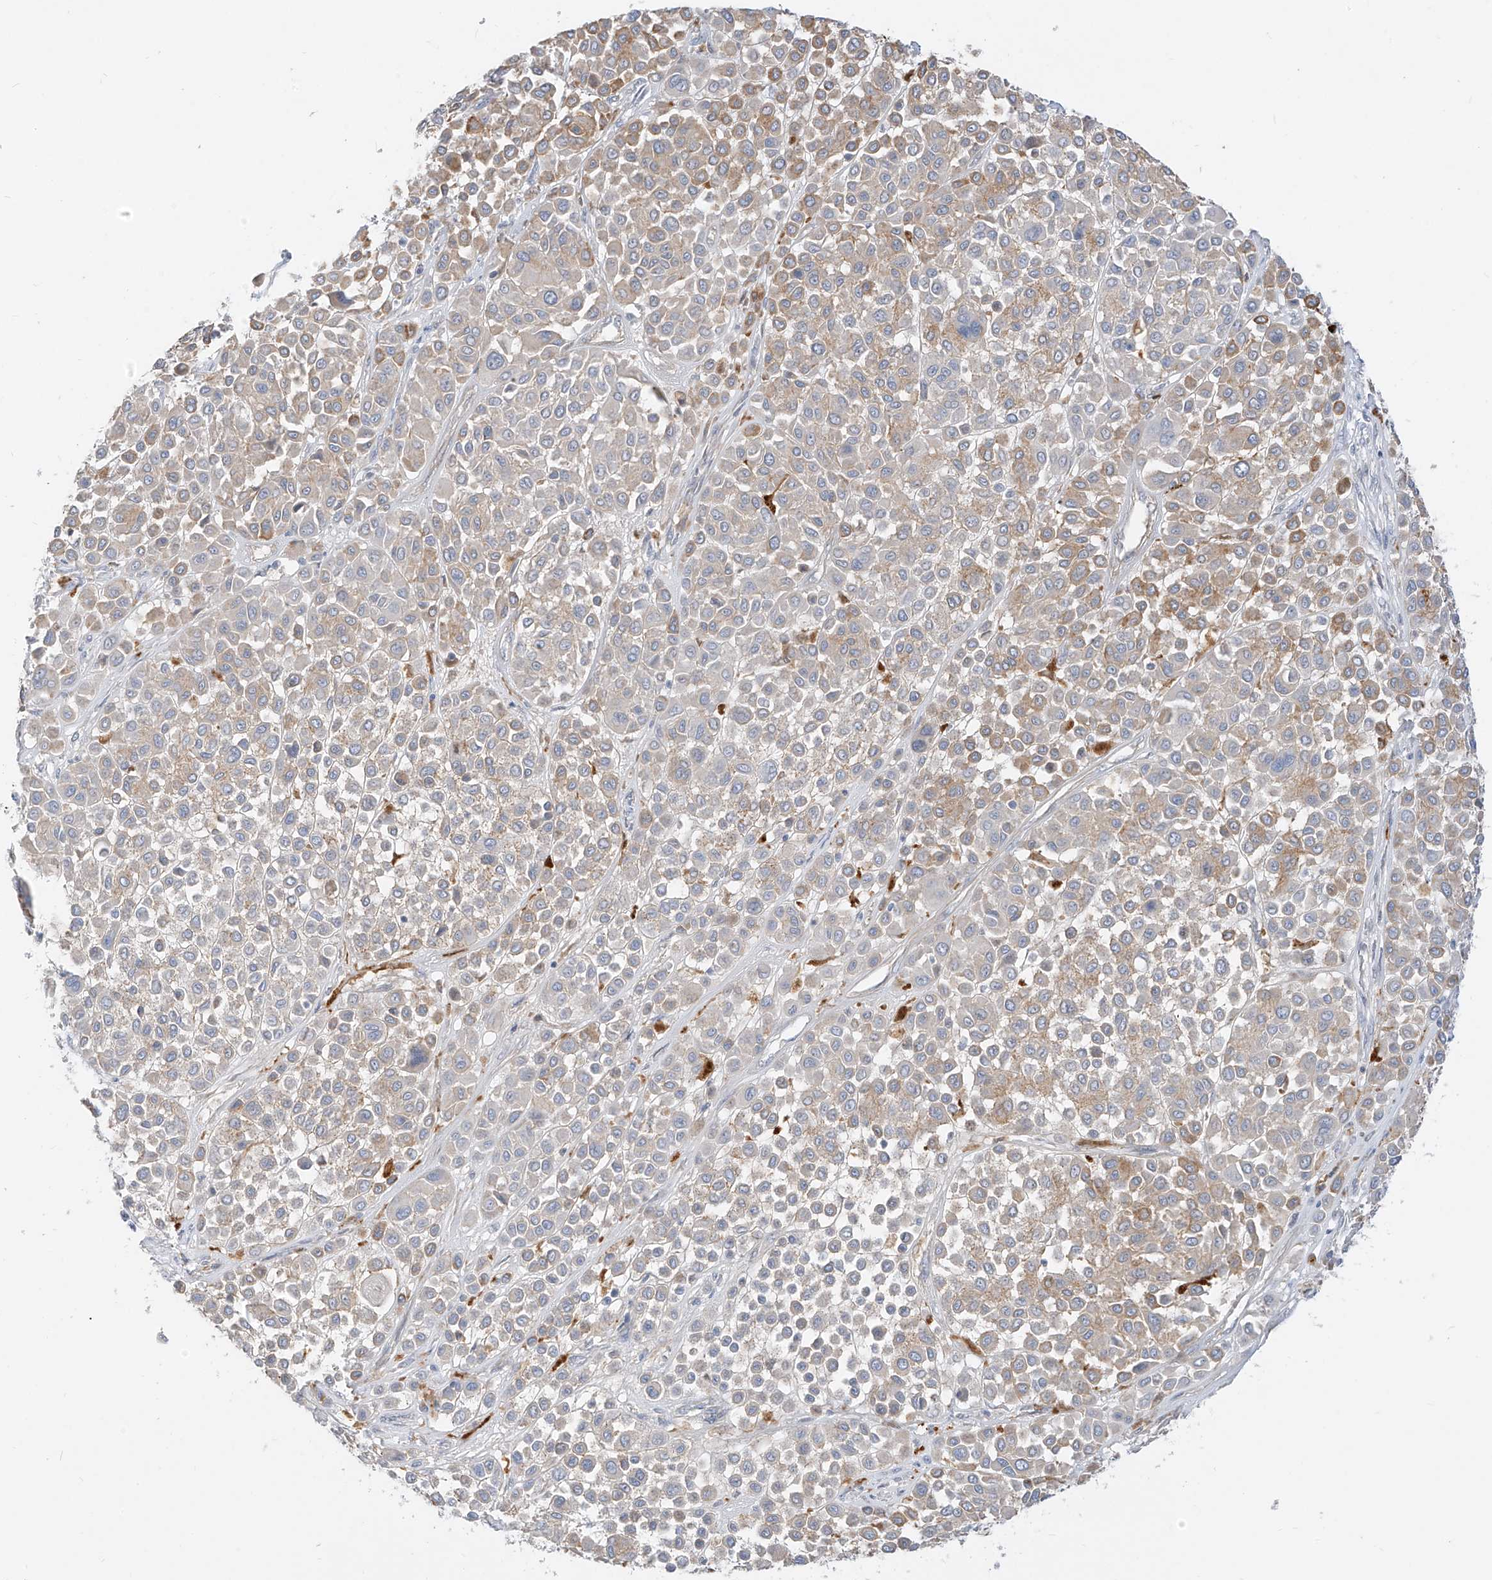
{"staining": {"intensity": "weak", "quantity": ">75%", "location": "cytoplasmic/membranous"}, "tissue": "melanoma", "cell_type": "Tumor cells", "image_type": "cancer", "snomed": [{"axis": "morphology", "description": "Malignant melanoma, Metastatic site"}, {"axis": "topography", "description": "Soft tissue"}], "caption": "A brown stain highlights weak cytoplasmic/membranous positivity of a protein in human malignant melanoma (metastatic site) tumor cells.", "gene": "C2orf42", "patient": {"sex": "male", "age": 41}}